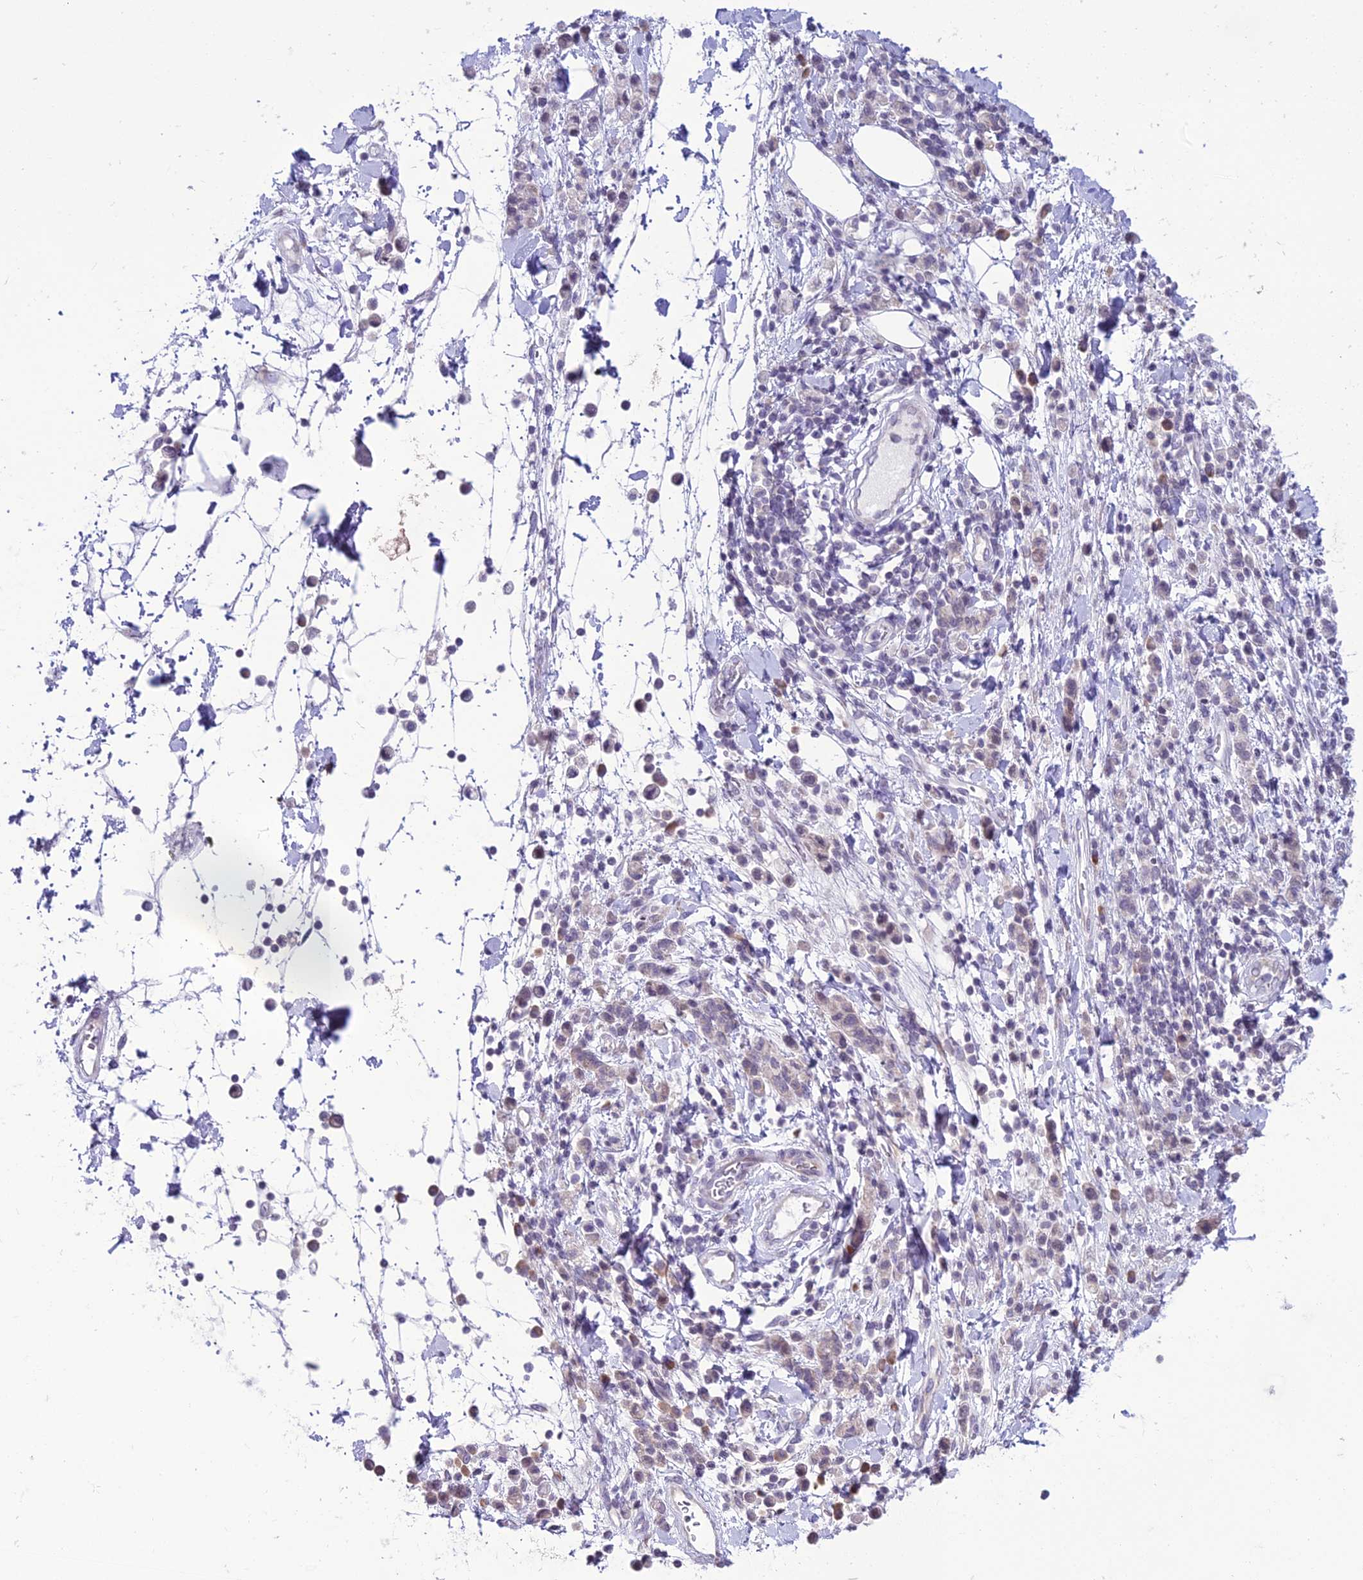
{"staining": {"intensity": "negative", "quantity": "none", "location": "none"}, "tissue": "stomach cancer", "cell_type": "Tumor cells", "image_type": "cancer", "snomed": [{"axis": "morphology", "description": "Adenocarcinoma, NOS"}, {"axis": "topography", "description": "Stomach"}], "caption": "The micrograph exhibits no staining of tumor cells in stomach cancer (adenocarcinoma).", "gene": "RPS26", "patient": {"sex": "male", "age": 77}}